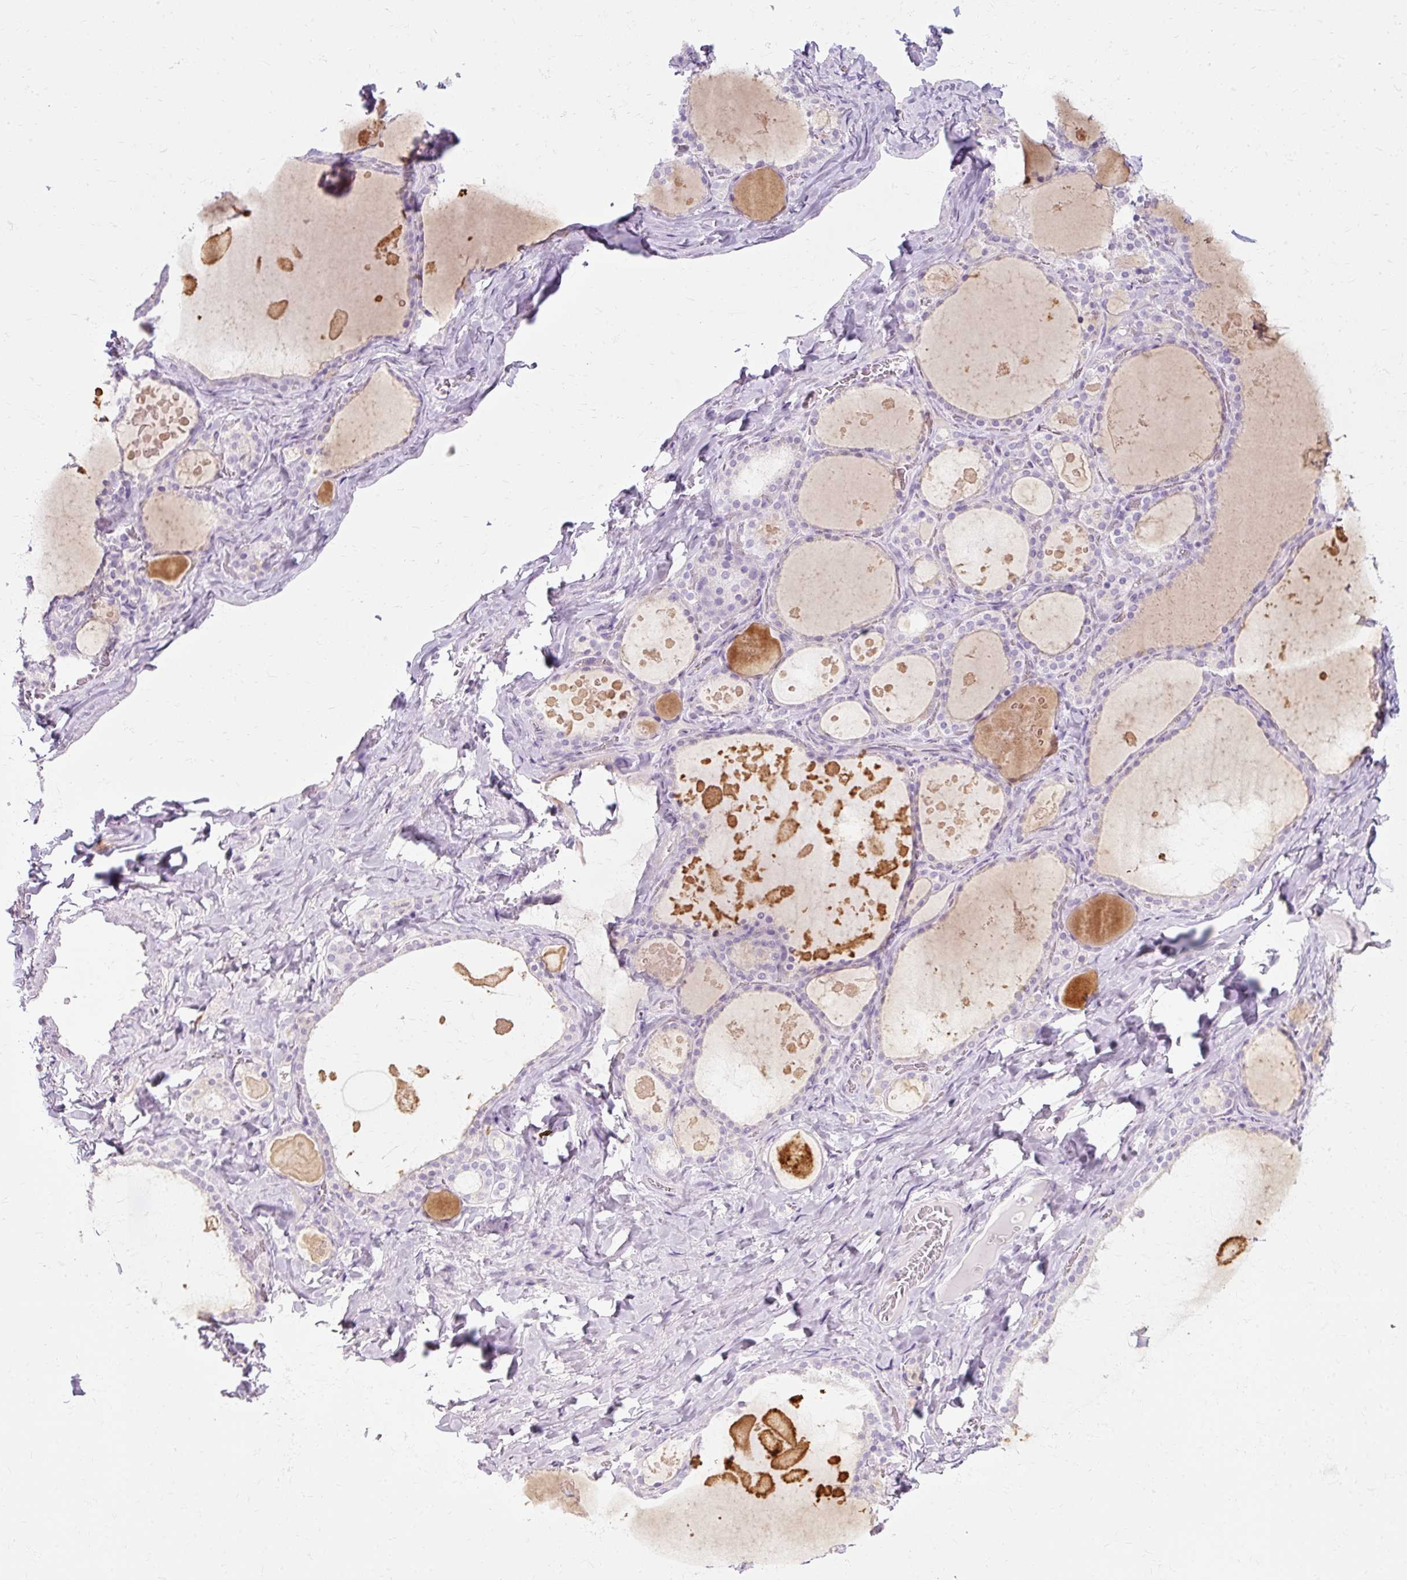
{"staining": {"intensity": "negative", "quantity": "none", "location": "none"}, "tissue": "thyroid gland", "cell_type": "Glandular cells", "image_type": "normal", "snomed": [{"axis": "morphology", "description": "Normal tissue, NOS"}, {"axis": "topography", "description": "Thyroid gland"}], "caption": "DAB immunohistochemical staining of normal thyroid gland reveals no significant expression in glandular cells. Nuclei are stained in blue.", "gene": "HSD11B1", "patient": {"sex": "male", "age": 56}}